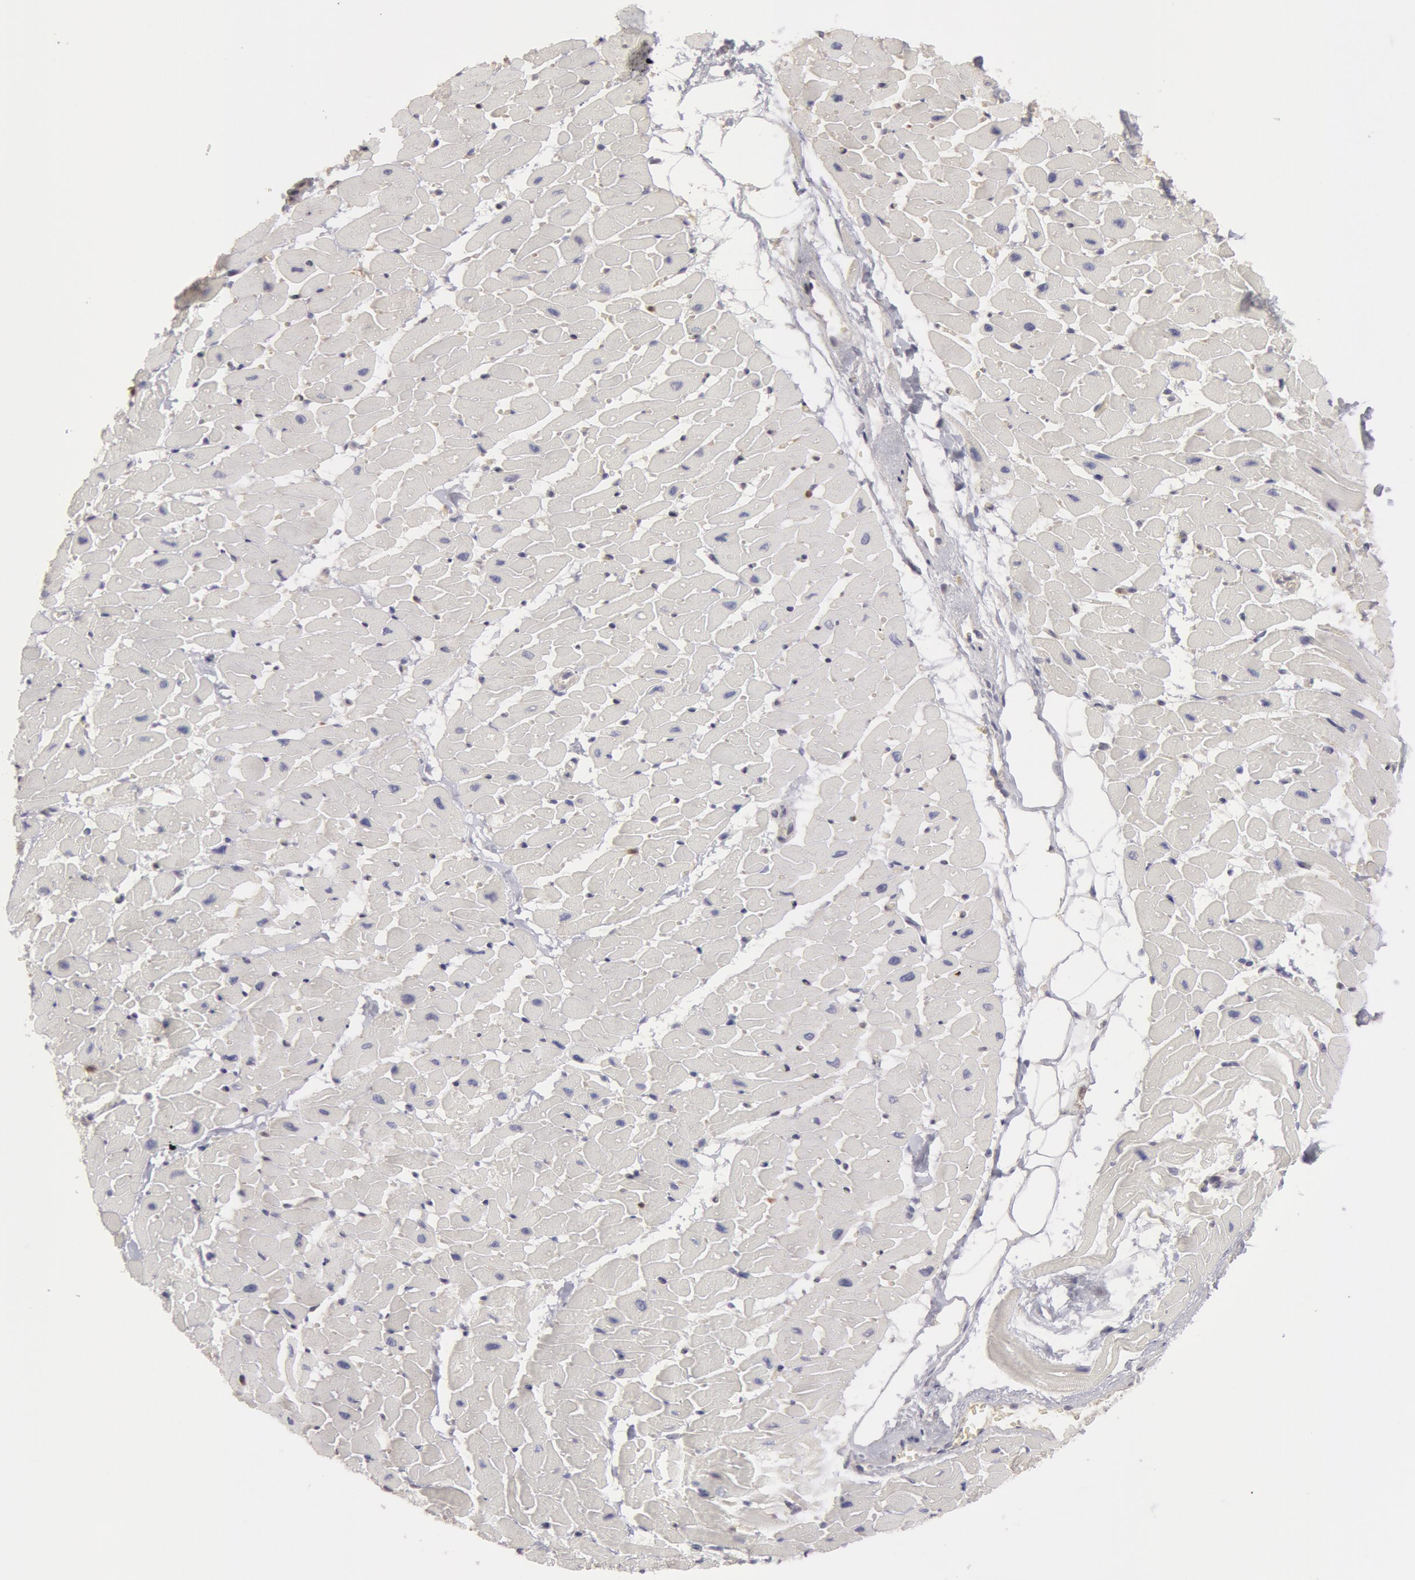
{"staining": {"intensity": "negative", "quantity": "none", "location": "none"}, "tissue": "heart muscle", "cell_type": "Cardiomyocytes", "image_type": "normal", "snomed": [{"axis": "morphology", "description": "Normal tissue, NOS"}, {"axis": "topography", "description": "Heart"}], "caption": "The immunohistochemistry (IHC) micrograph has no significant positivity in cardiomyocytes of heart muscle. (Brightfield microscopy of DAB IHC at high magnification).", "gene": "CAT", "patient": {"sex": "female", "age": 19}}